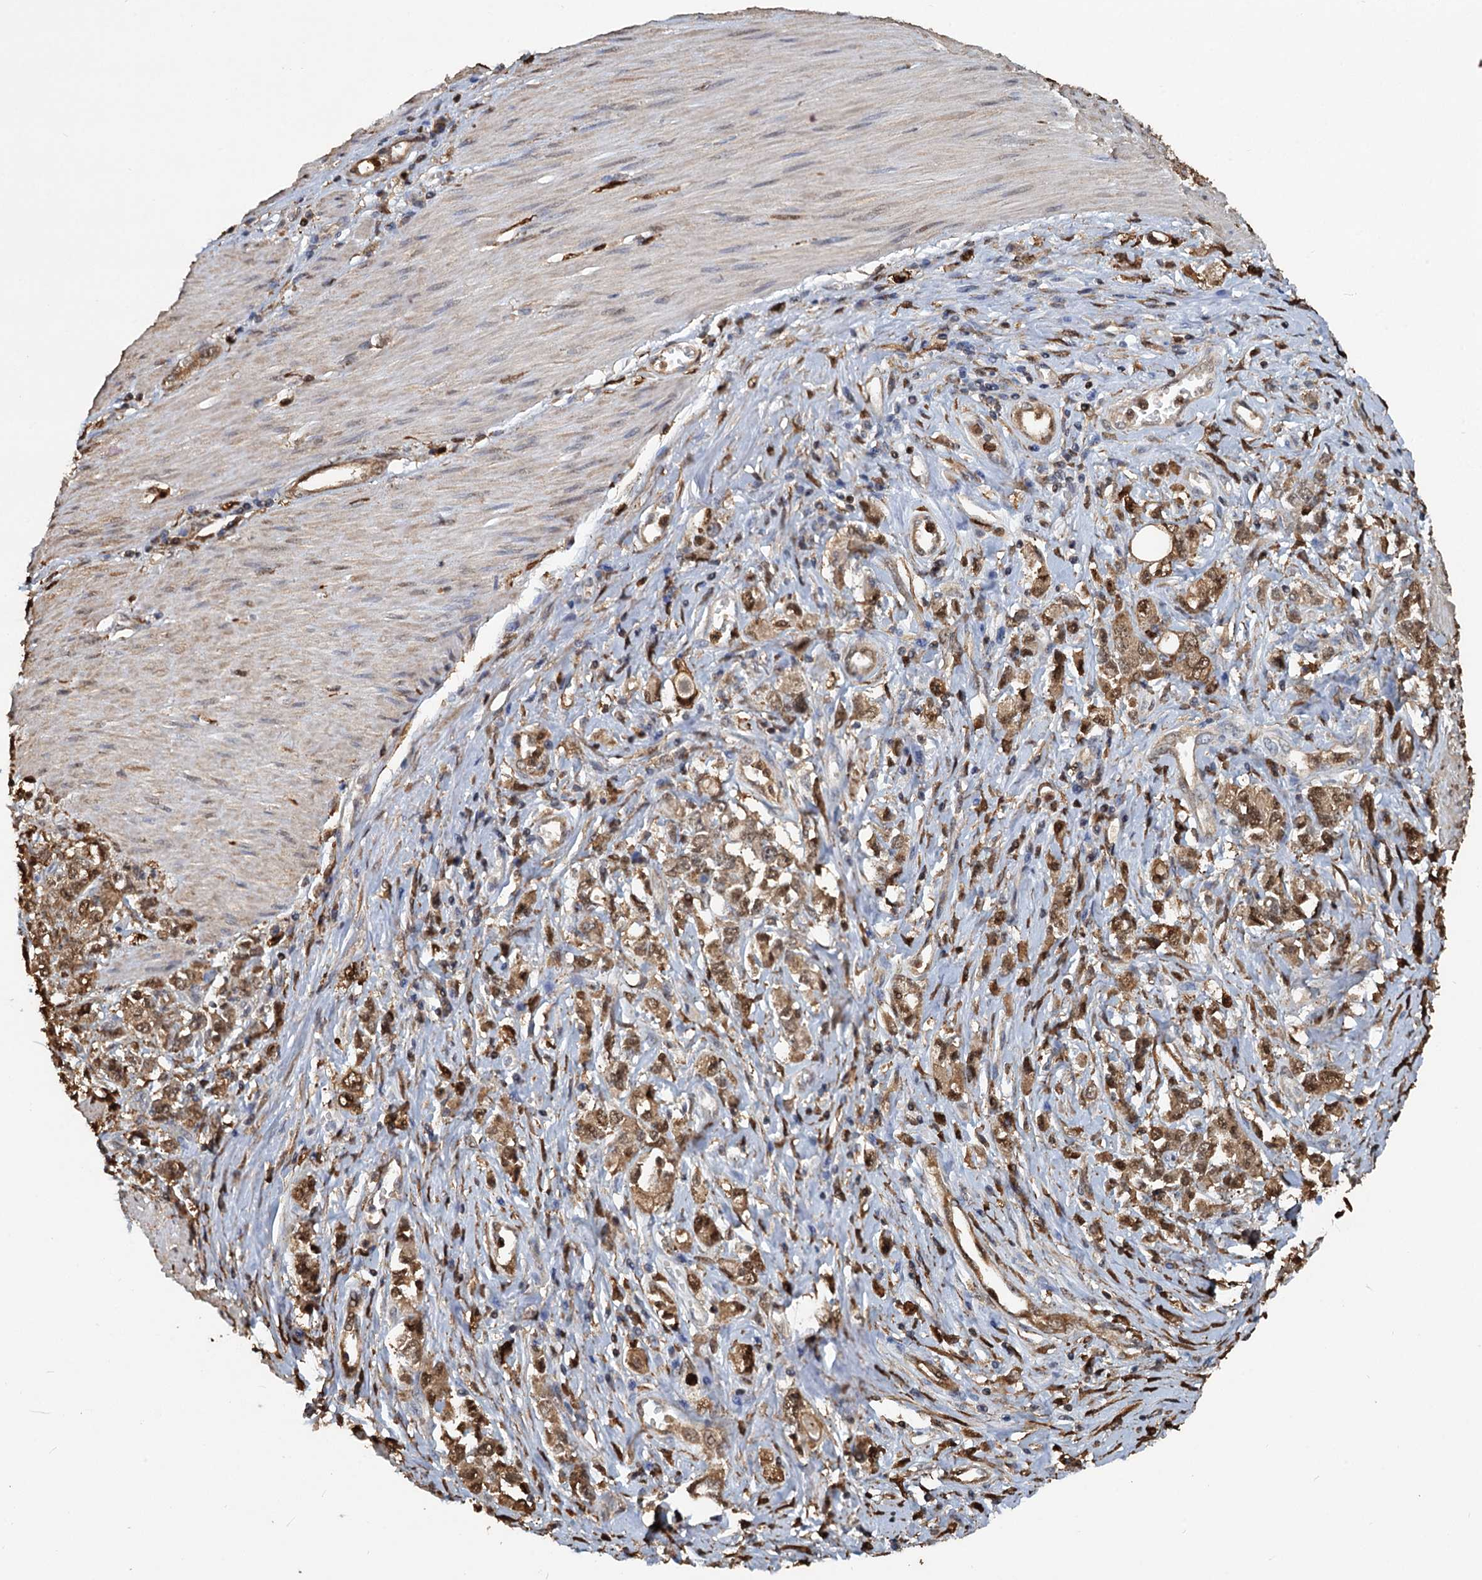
{"staining": {"intensity": "moderate", "quantity": ">75%", "location": "cytoplasmic/membranous,nuclear"}, "tissue": "stomach cancer", "cell_type": "Tumor cells", "image_type": "cancer", "snomed": [{"axis": "morphology", "description": "Adenocarcinoma, NOS"}, {"axis": "topography", "description": "Stomach"}], "caption": "The immunohistochemical stain highlights moderate cytoplasmic/membranous and nuclear expression in tumor cells of stomach cancer tissue. Using DAB (3,3'-diaminobenzidine) (brown) and hematoxylin (blue) stains, captured at high magnification using brightfield microscopy.", "gene": "S100A6", "patient": {"sex": "female", "age": 76}}